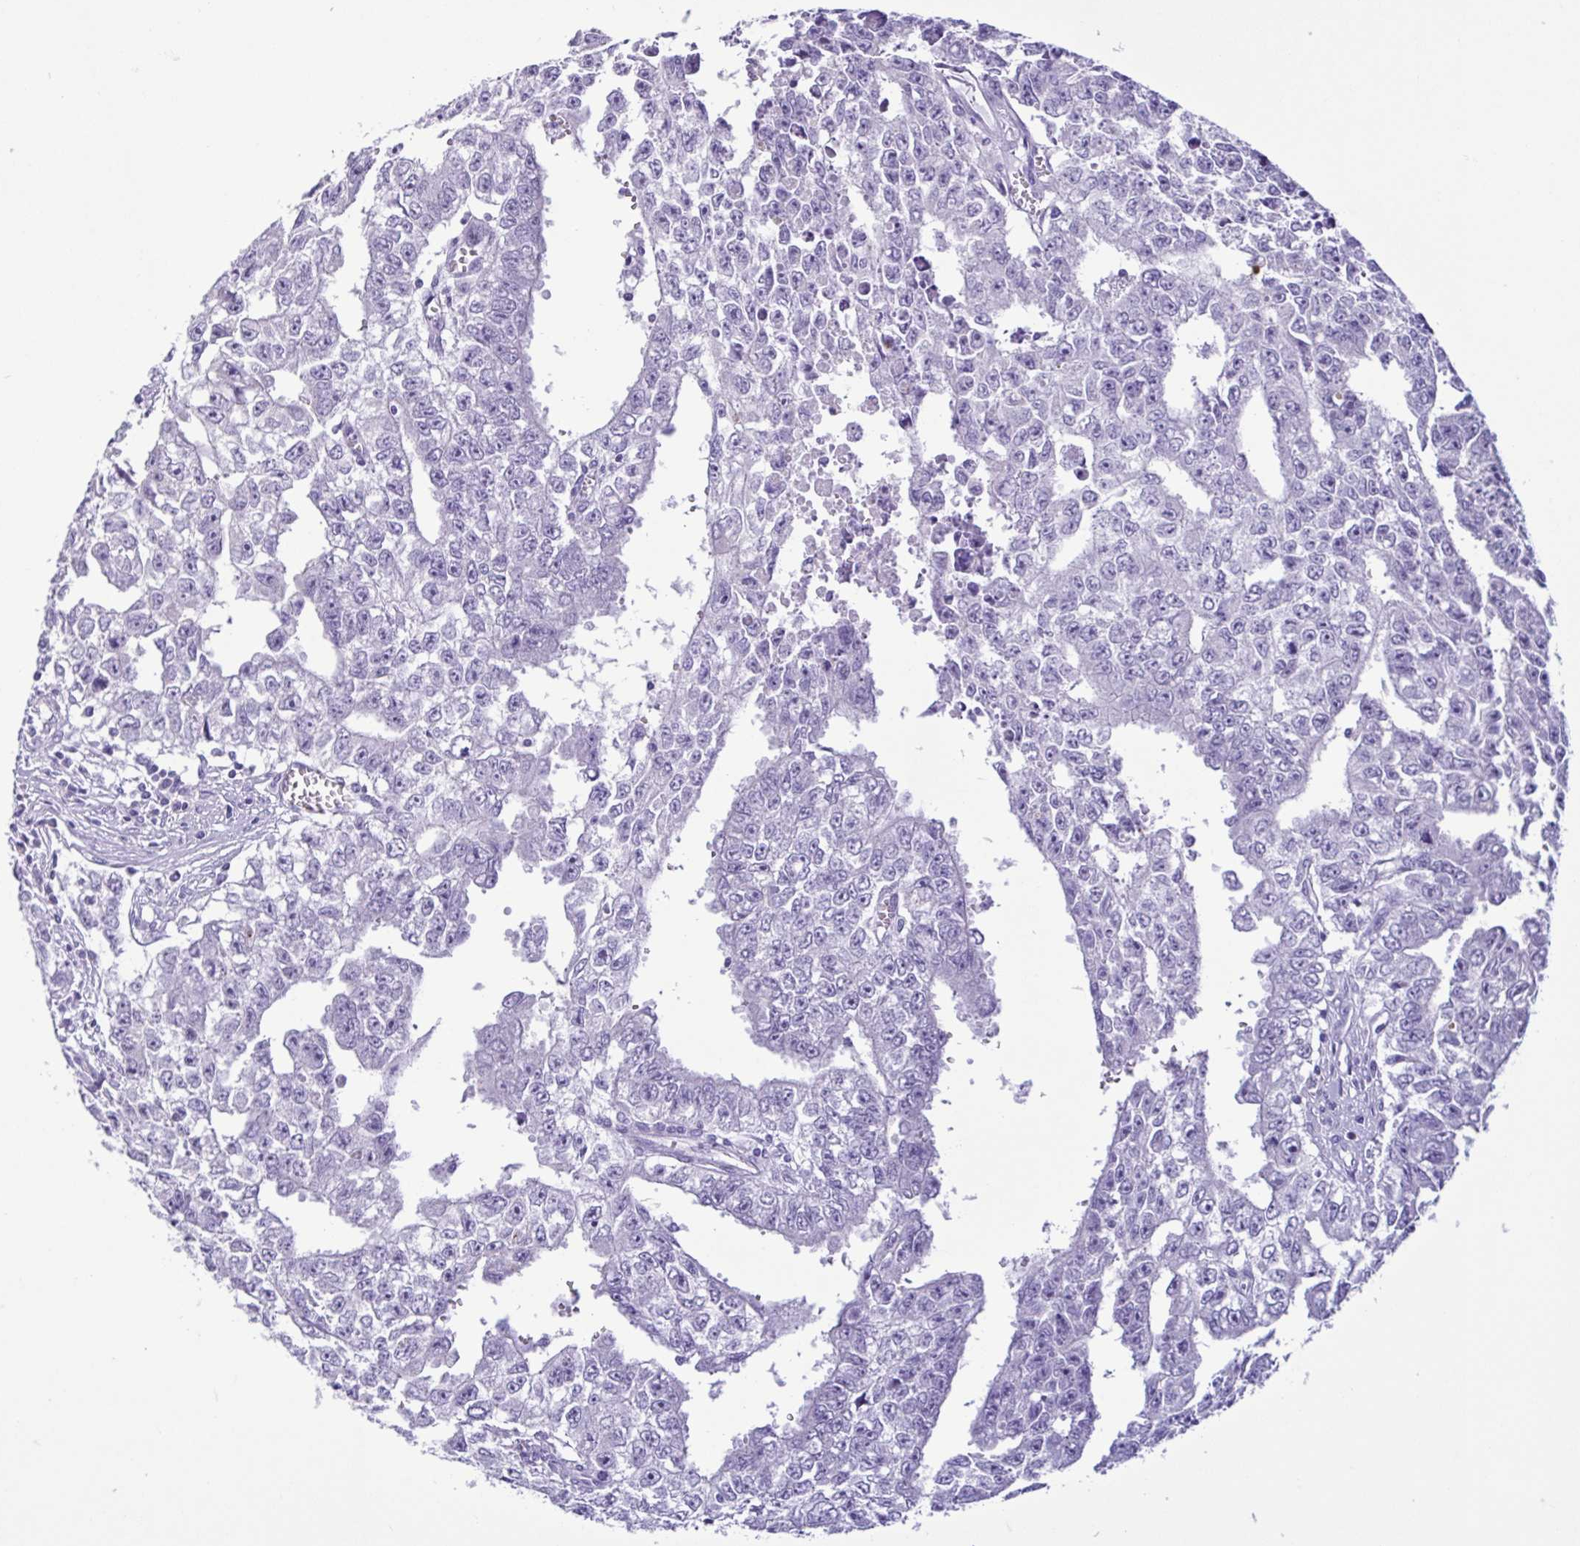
{"staining": {"intensity": "negative", "quantity": "none", "location": "none"}, "tissue": "testis cancer", "cell_type": "Tumor cells", "image_type": "cancer", "snomed": [{"axis": "morphology", "description": "Carcinoma, Embryonal, NOS"}, {"axis": "morphology", "description": "Teratoma, malignant, NOS"}, {"axis": "topography", "description": "Testis"}], "caption": "This histopathology image is of testis cancer (teratoma (malignant)) stained with immunohistochemistry (IHC) to label a protein in brown with the nuclei are counter-stained blue. There is no positivity in tumor cells. Brightfield microscopy of immunohistochemistry (IHC) stained with DAB (3,3'-diaminobenzidine) (brown) and hematoxylin (blue), captured at high magnification.", "gene": "CBY2", "patient": {"sex": "male", "age": 24}}